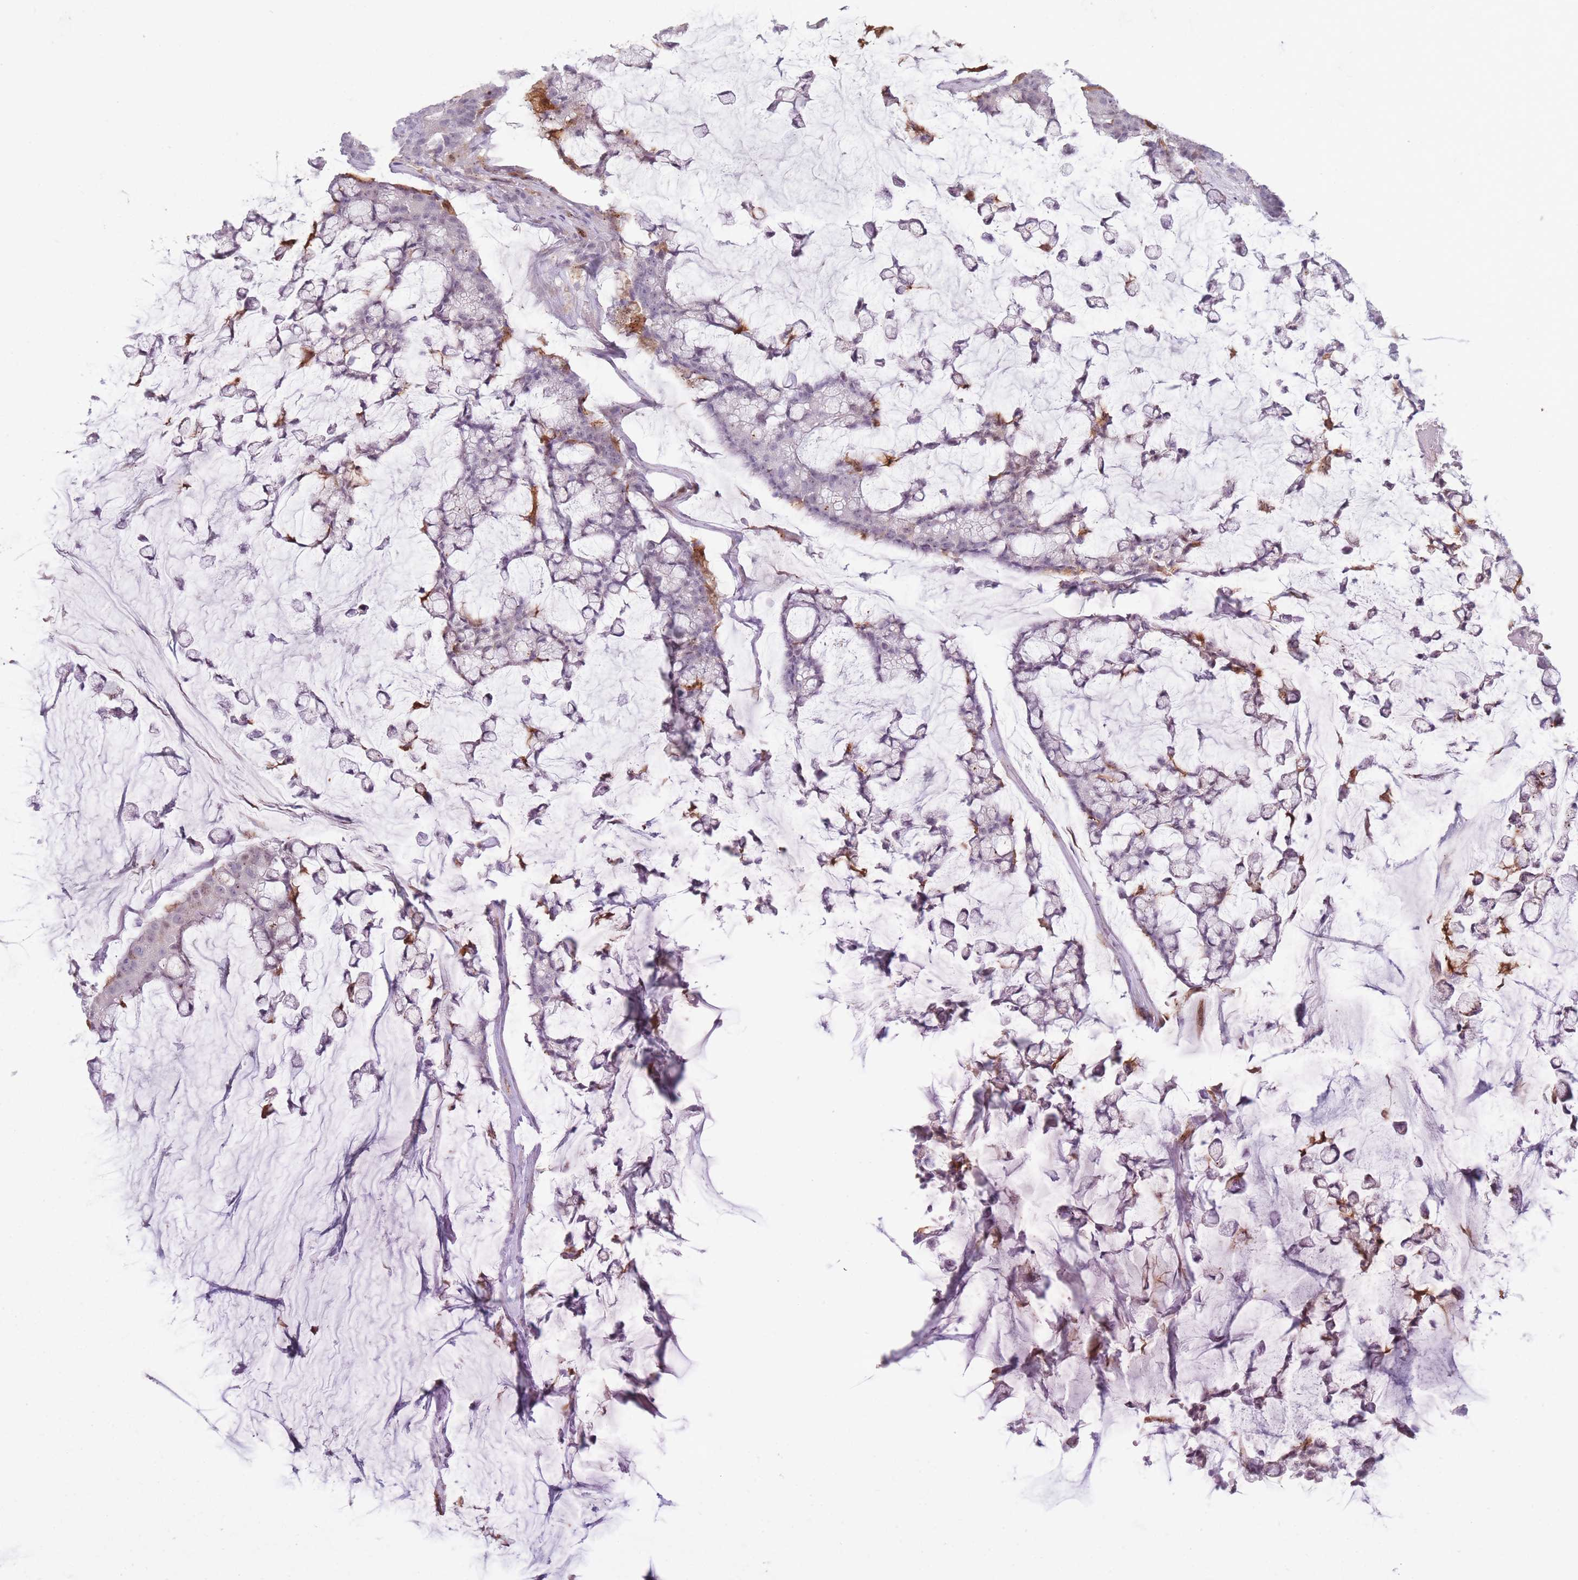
{"staining": {"intensity": "weak", "quantity": "<25%", "location": "cytoplasmic/membranous"}, "tissue": "colorectal cancer", "cell_type": "Tumor cells", "image_type": "cancer", "snomed": [{"axis": "morphology", "description": "Adenocarcinoma, NOS"}, {"axis": "topography", "description": "Colon"}], "caption": "A micrograph of human colorectal adenocarcinoma is negative for staining in tumor cells.", "gene": "LGALS9", "patient": {"sex": "female", "age": 84}}